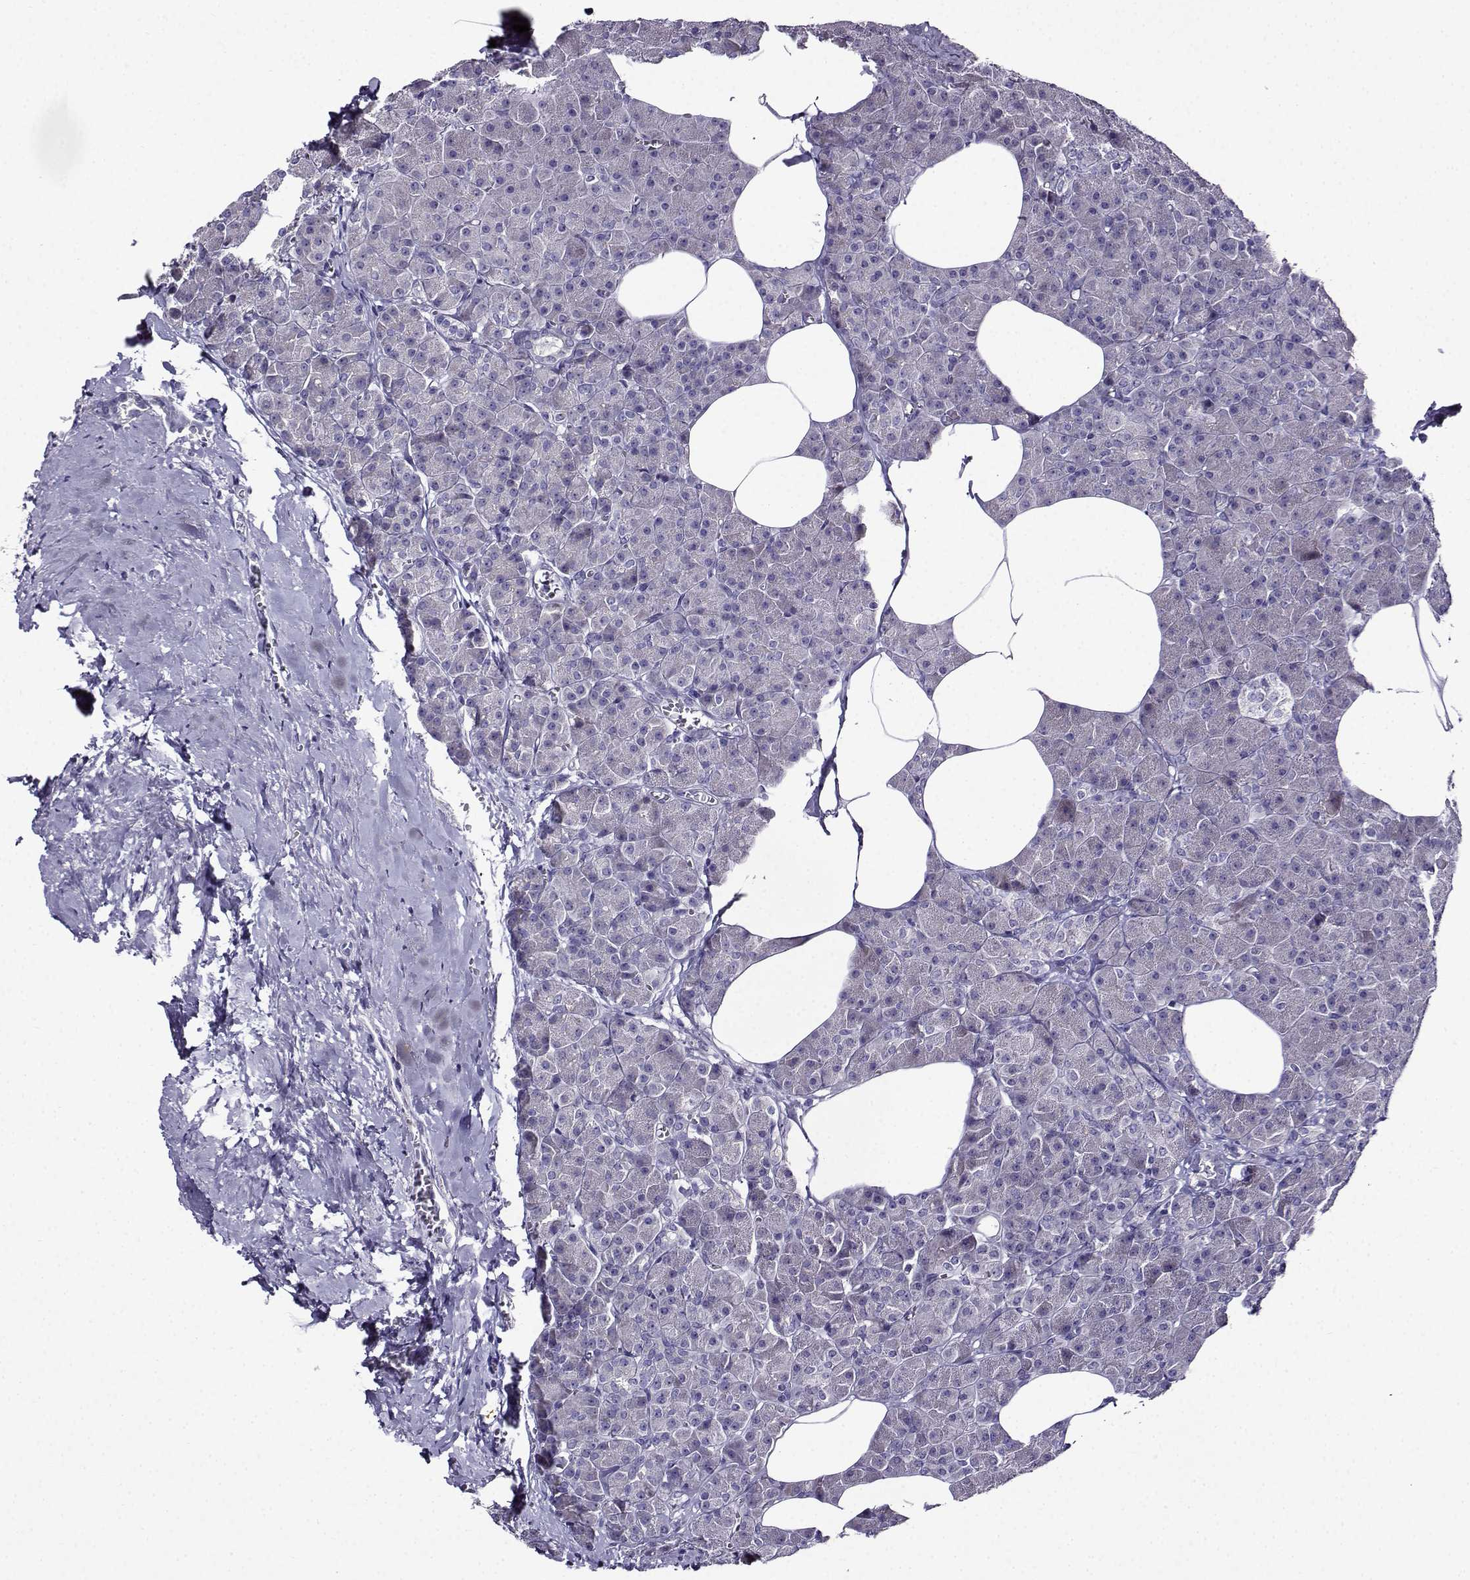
{"staining": {"intensity": "negative", "quantity": "none", "location": "none"}, "tissue": "pancreas", "cell_type": "Exocrine glandular cells", "image_type": "normal", "snomed": [{"axis": "morphology", "description": "Normal tissue, NOS"}, {"axis": "topography", "description": "Pancreas"}], "caption": "The IHC micrograph has no significant expression in exocrine glandular cells of pancreas.", "gene": "TMEM266", "patient": {"sex": "female", "age": 45}}